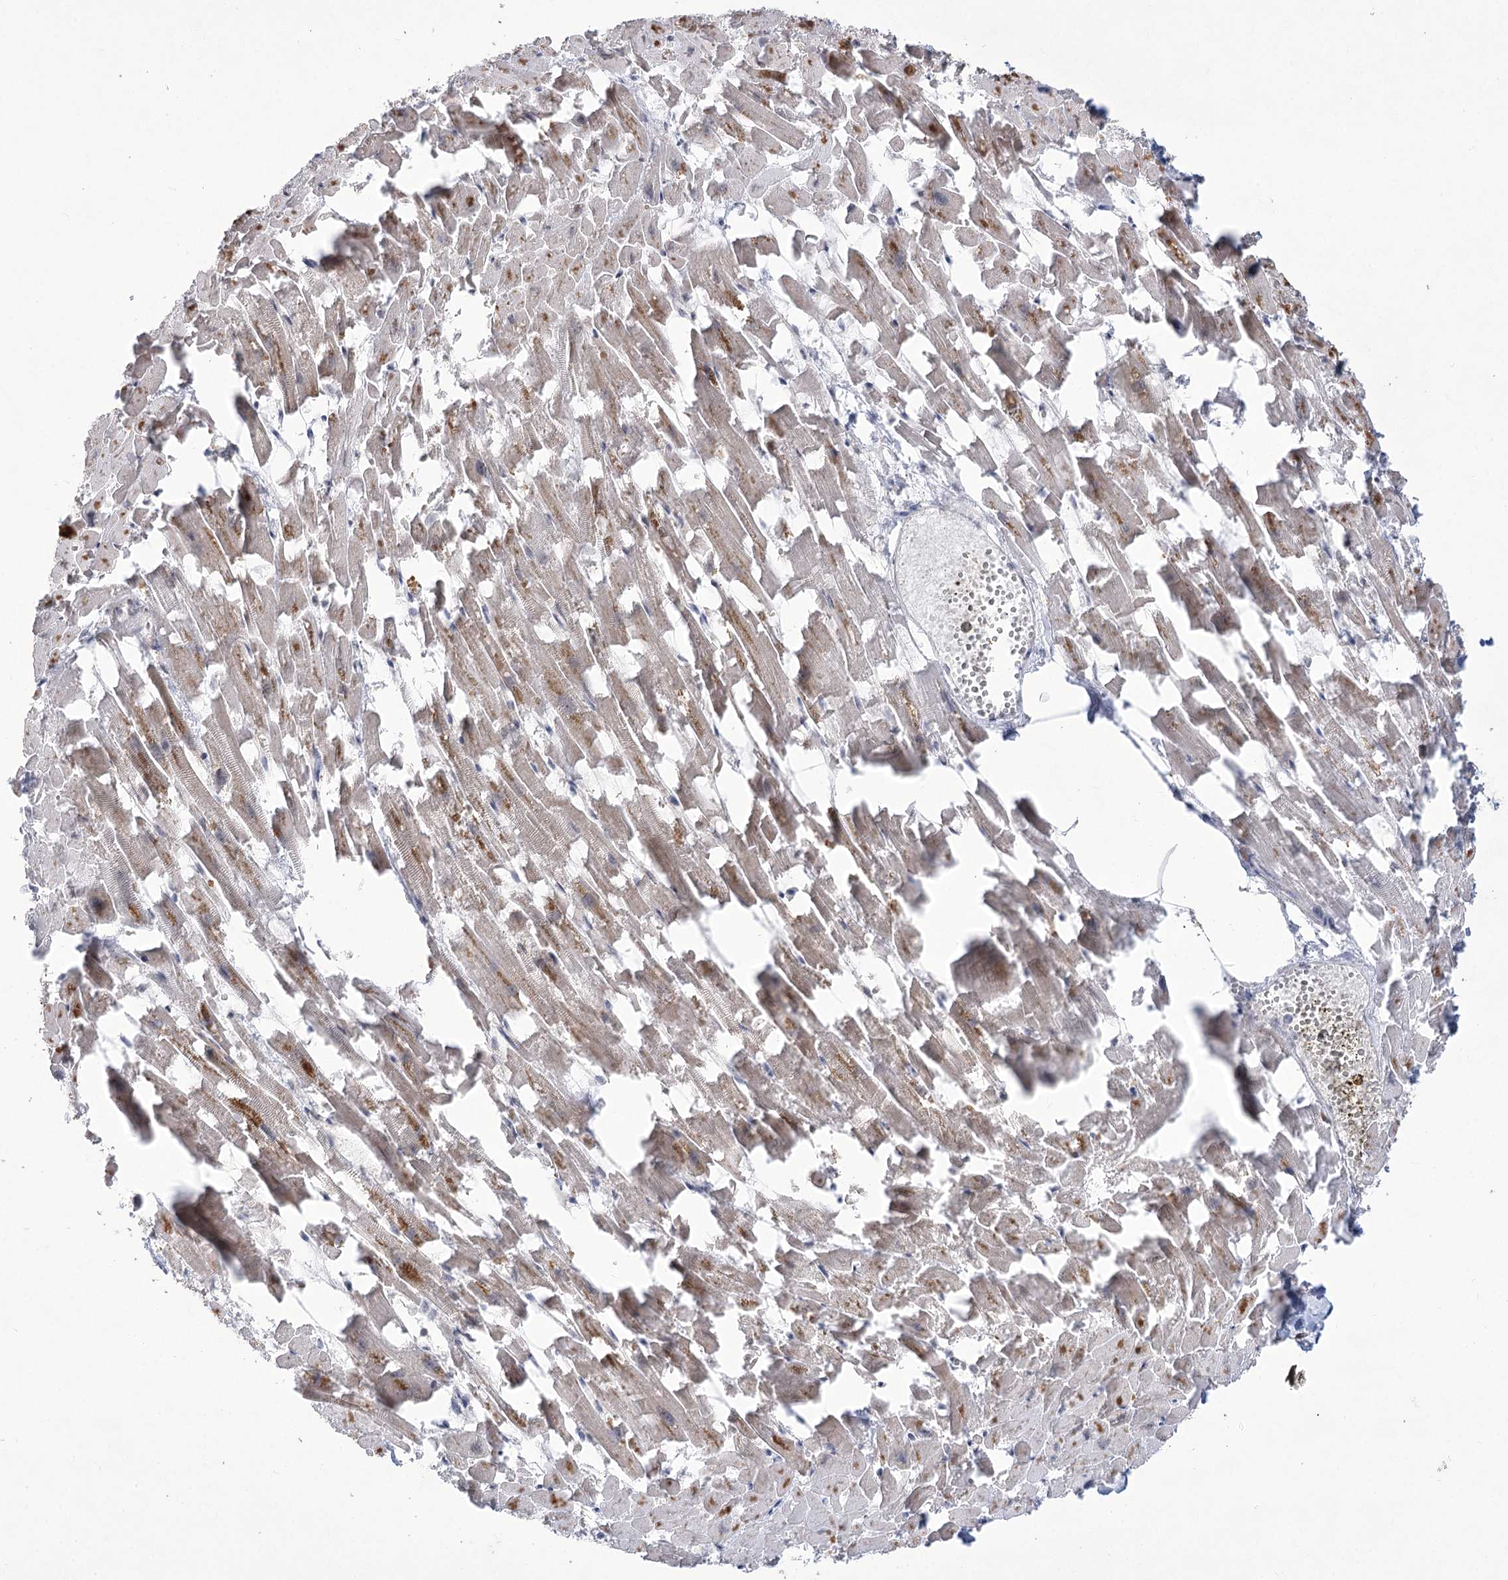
{"staining": {"intensity": "moderate", "quantity": "25%-75%", "location": "cytoplasmic/membranous"}, "tissue": "heart muscle", "cell_type": "Cardiomyocytes", "image_type": "normal", "snomed": [{"axis": "morphology", "description": "Normal tissue, NOS"}, {"axis": "topography", "description": "Heart"}], "caption": "Human heart muscle stained for a protein (brown) exhibits moderate cytoplasmic/membranous positive staining in approximately 25%-75% of cardiomyocytes.", "gene": "ZMAT2", "patient": {"sex": "female", "age": 64}}